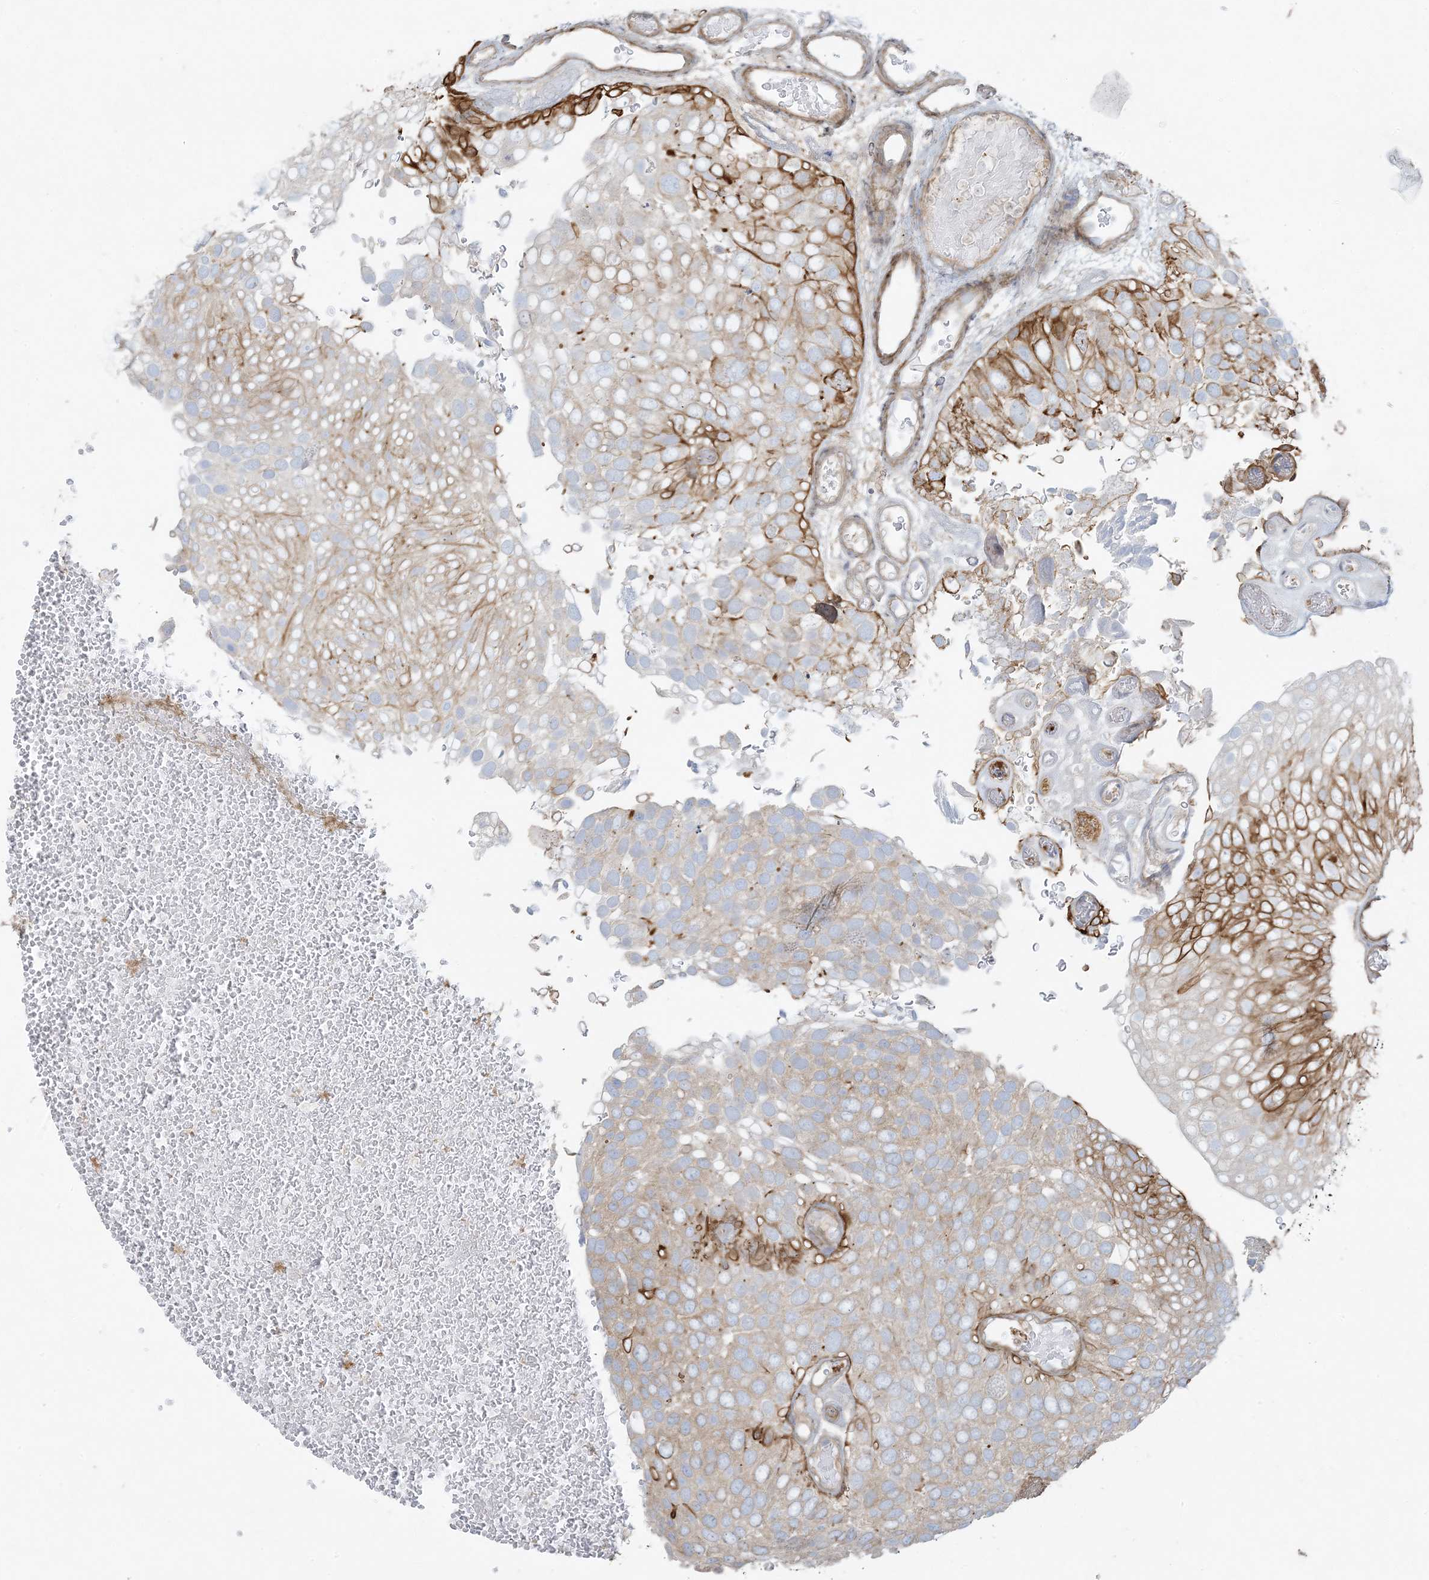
{"staining": {"intensity": "strong", "quantity": "<25%", "location": "cytoplasmic/membranous"}, "tissue": "urothelial cancer", "cell_type": "Tumor cells", "image_type": "cancer", "snomed": [{"axis": "morphology", "description": "Urothelial carcinoma, Low grade"}, {"axis": "topography", "description": "Urinary bladder"}], "caption": "Strong cytoplasmic/membranous staining is identified in about <25% of tumor cells in urothelial cancer.", "gene": "PIK3R4", "patient": {"sex": "male", "age": 78}}